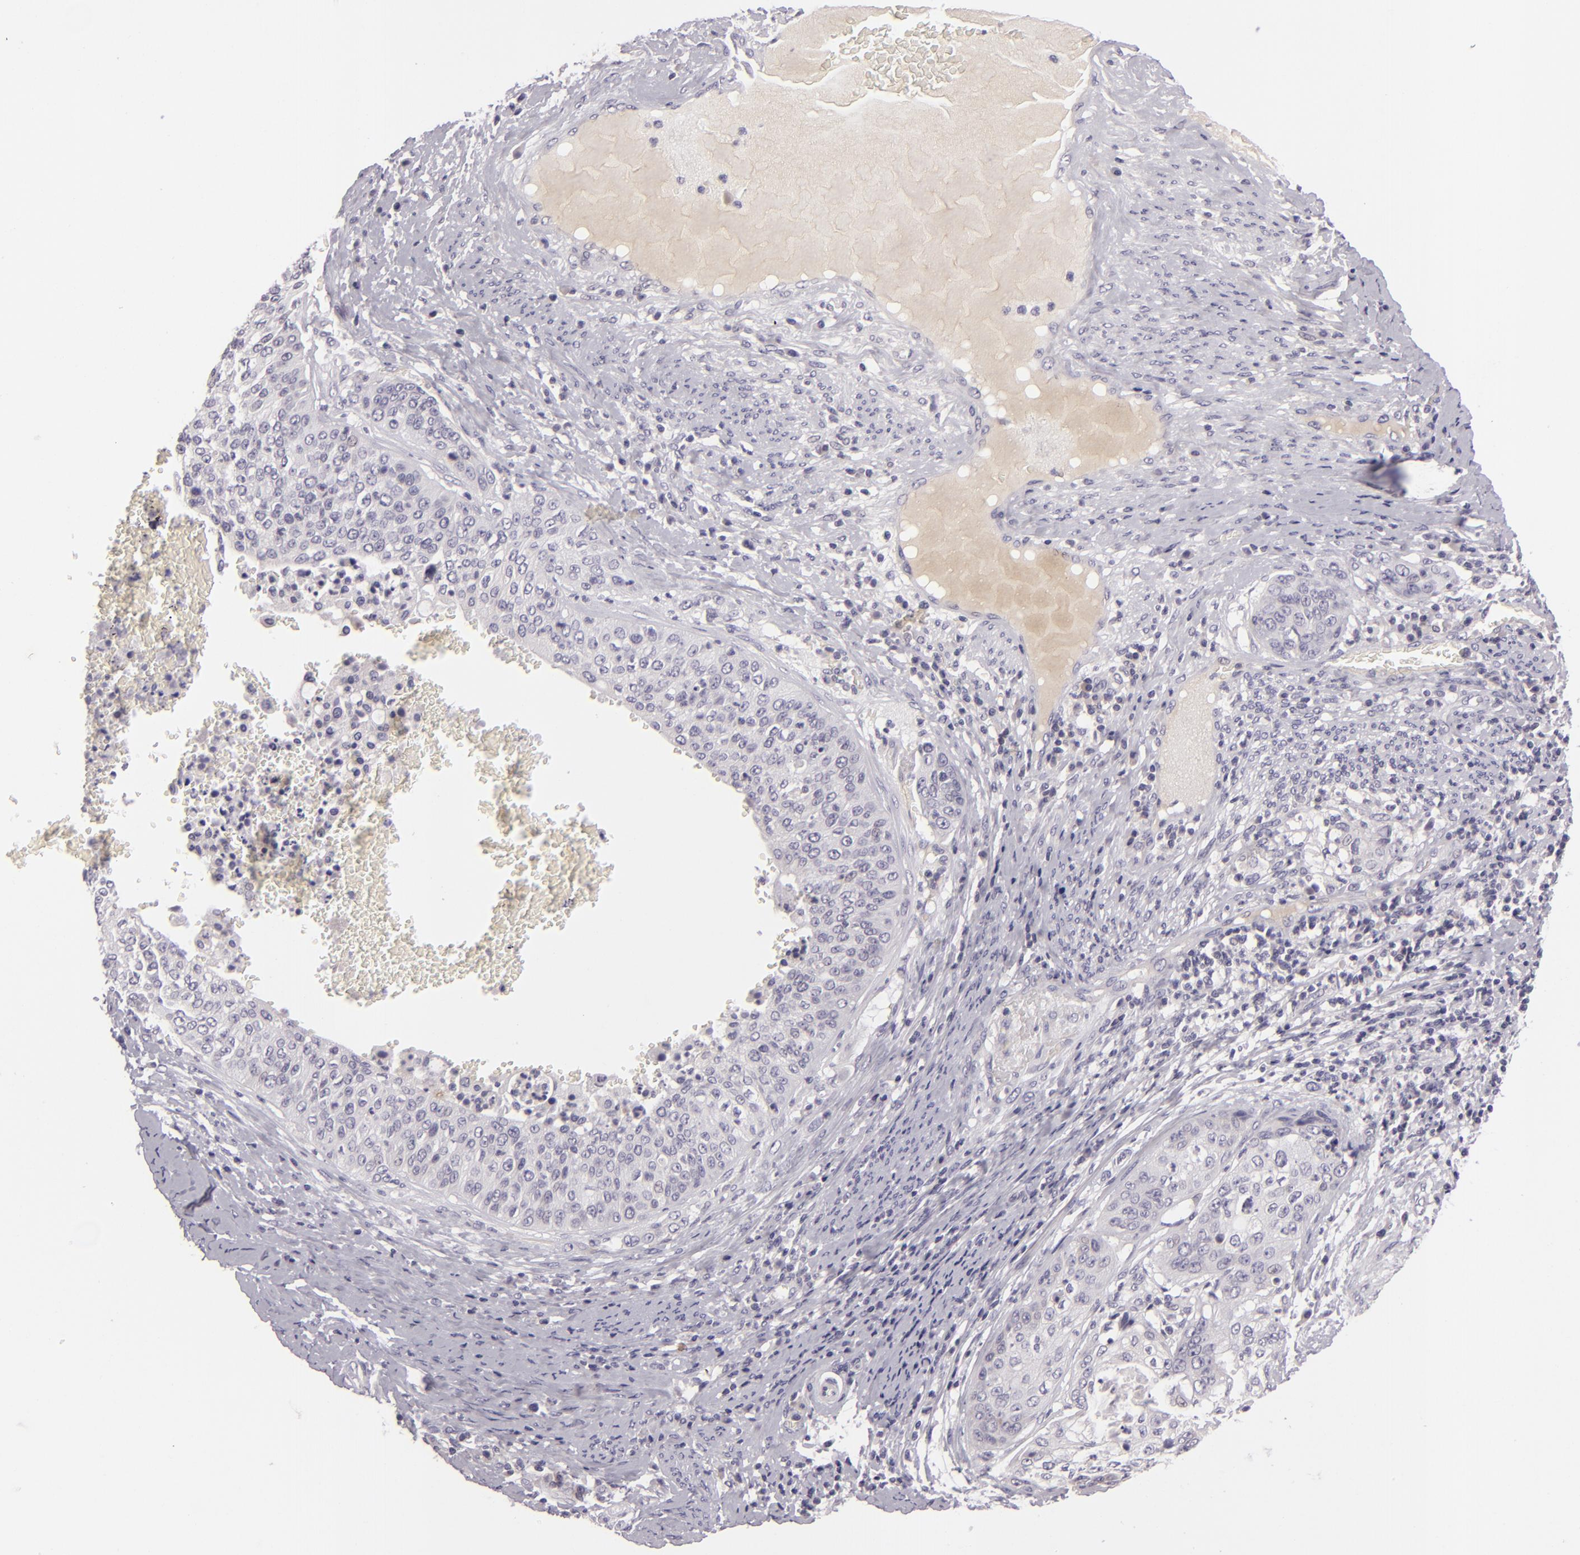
{"staining": {"intensity": "negative", "quantity": "none", "location": "none"}, "tissue": "cervical cancer", "cell_type": "Tumor cells", "image_type": "cancer", "snomed": [{"axis": "morphology", "description": "Squamous cell carcinoma, NOS"}, {"axis": "topography", "description": "Cervix"}], "caption": "High magnification brightfield microscopy of cervical cancer (squamous cell carcinoma) stained with DAB (brown) and counterstained with hematoxylin (blue): tumor cells show no significant staining.", "gene": "EGFL6", "patient": {"sex": "female", "age": 41}}